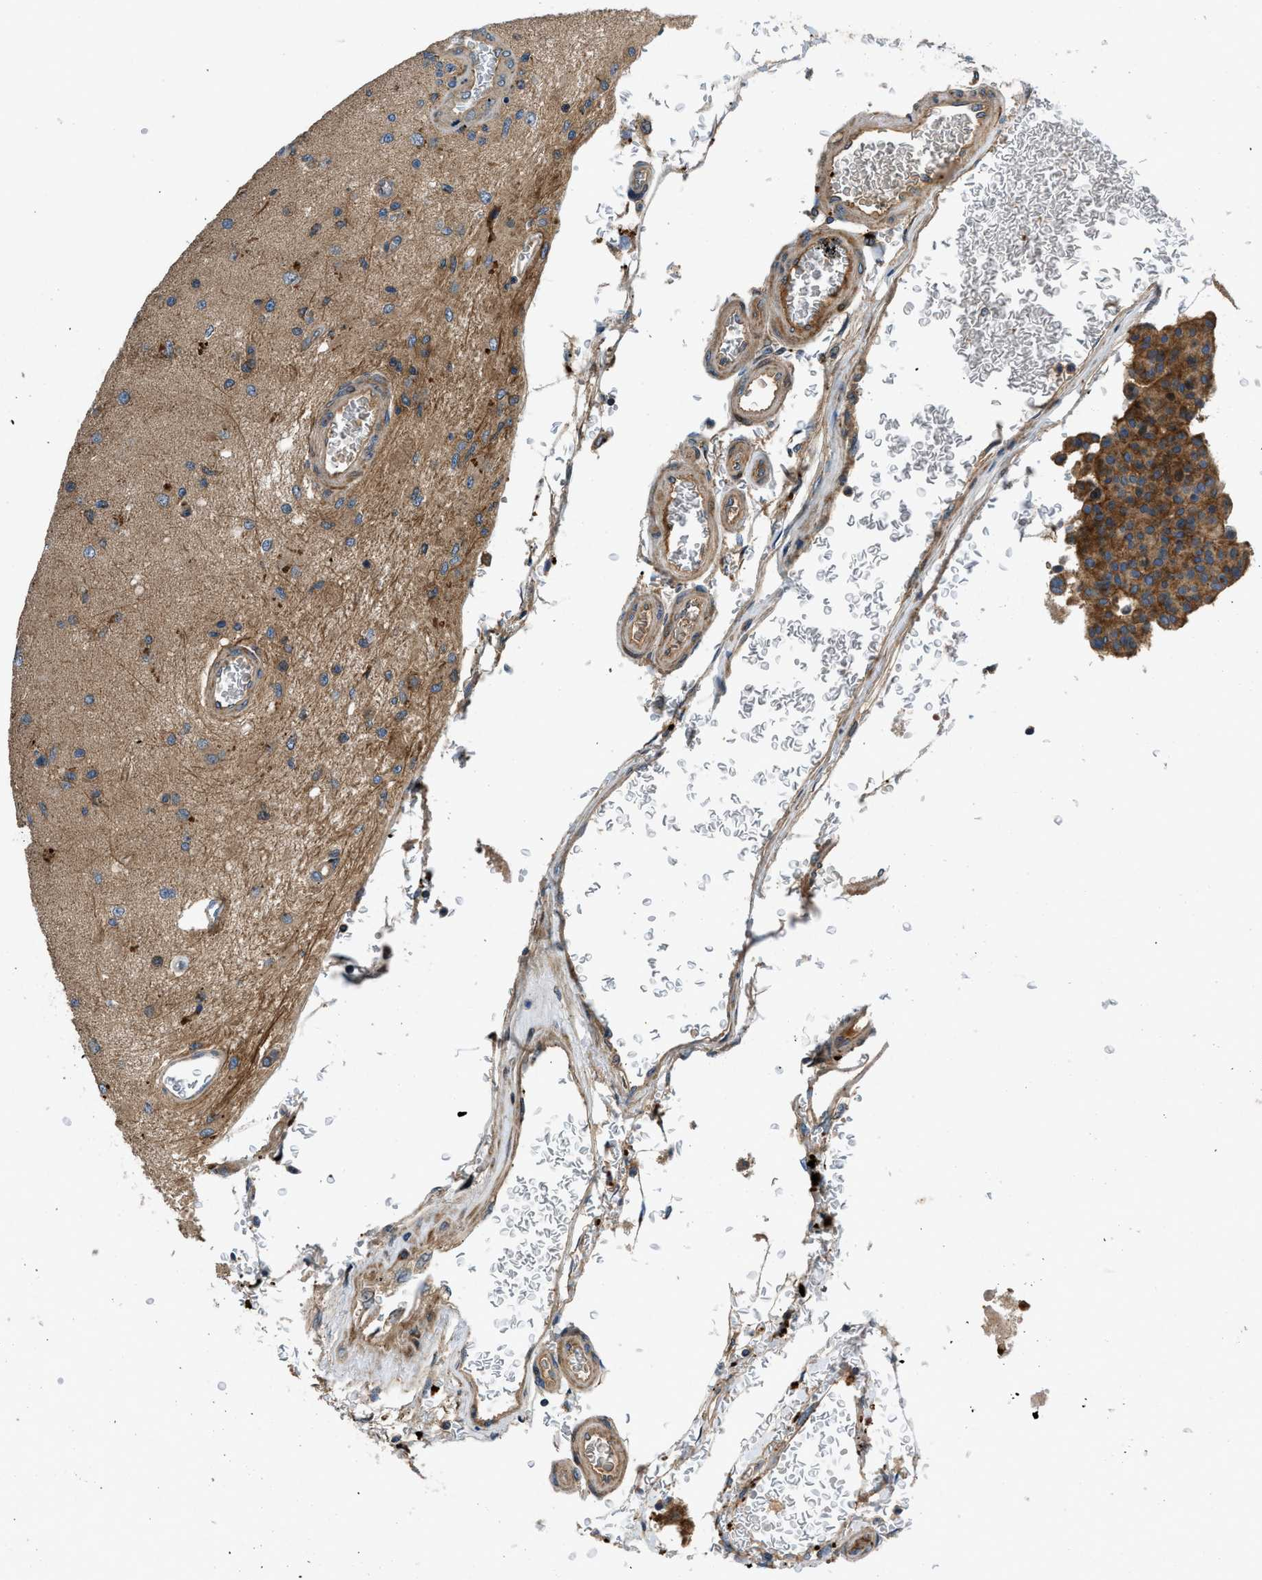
{"staining": {"intensity": "moderate", "quantity": ">75%", "location": "cytoplasmic/membranous"}, "tissue": "glioma", "cell_type": "Tumor cells", "image_type": "cancer", "snomed": [{"axis": "morphology", "description": "Normal tissue, NOS"}, {"axis": "morphology", "description": "Glioma, malignant, High grade"}, {"axis": "topography", "description": "Cerebral cortex"}], "caption": "Protein expression analysis of glioma shows moderate cytoplasmic/membranous expression in about >75% of tumor cells.", "gene": "CNNM3", "patient": {"sex": "male", "age": 77}}